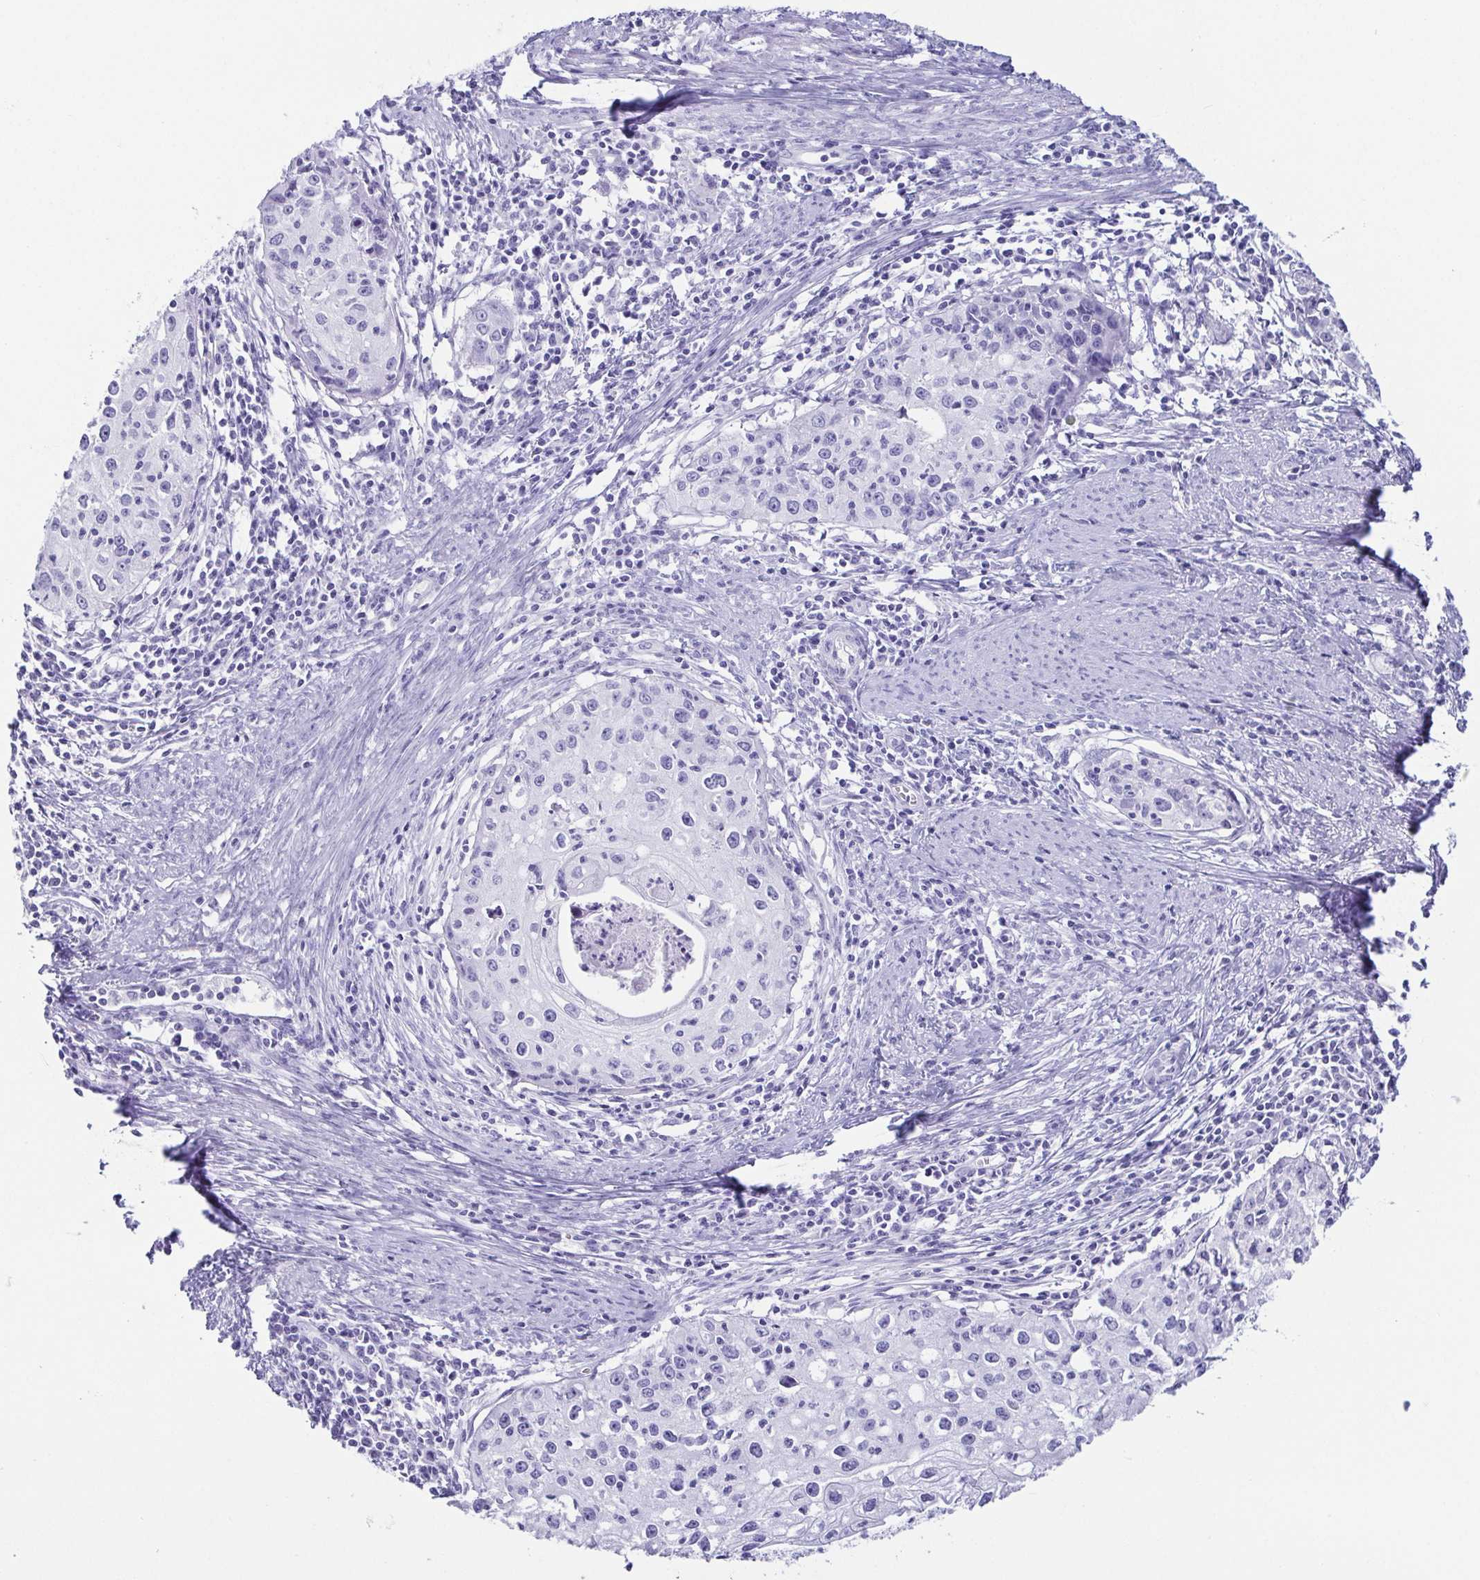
{"staining": {"intensity": "negative", "quantity": "none", "location": "none"}, "tissue": "cervical cancer", "cell_type": "Tumor cells", "image_type": "cancer", "snomed": [{"axis": "morphology", "description": "Squamous cell carcinoma, NOS"}, {"axis": "topography", "description": "Cervix"}], "caption": "Protein analysis of cervical cancer (squamous cell carcinoma) reveals no significant staining in tumor cells.", "gene": "CD164L2", "patient": {"sex": "female", "age": 40}}